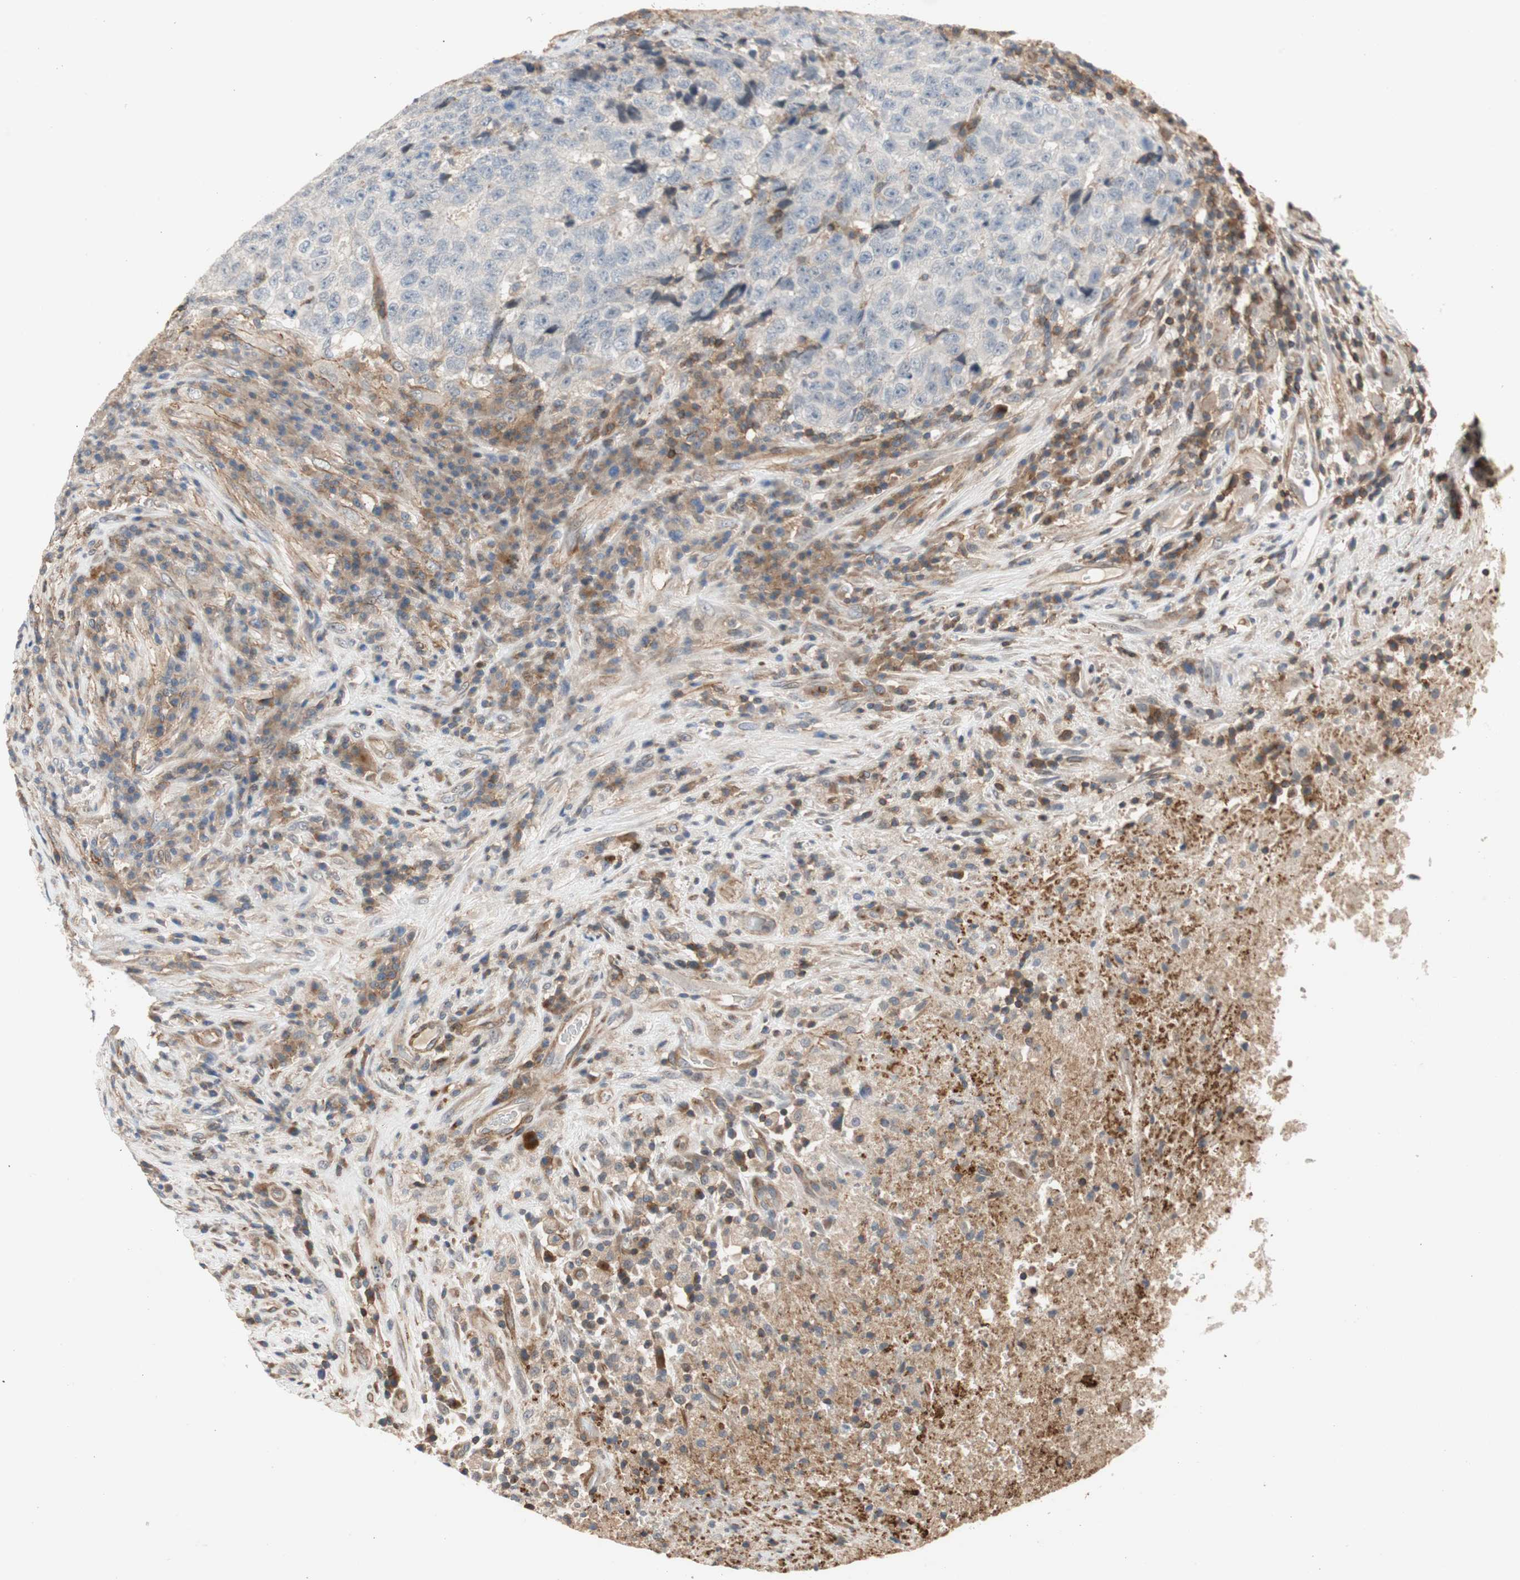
{"staining": {"intensity": "negative", "quantity": "none", "location": "none"}, "tissue": "testis cancer", "cell_type": "Tumor cells", "image_type": "cancer", "snomed": [{"axis": "morphology", "description": "Necrosis, NOS"}, {"axis": "morphology", "description": "Carcinoma, Embryonal, NOS"}, {"axis": "topography", "description": "Testis"}], "caption": "A histopathology image of human testis embryonal carcinoma is negative for staining in tumor cells. (DAB immunohistochemistry (IHC) visualized using brightfield microscopy, high magnification).", "gene": "GRHL1", "patient": {"sex": "male", "age": 19}}